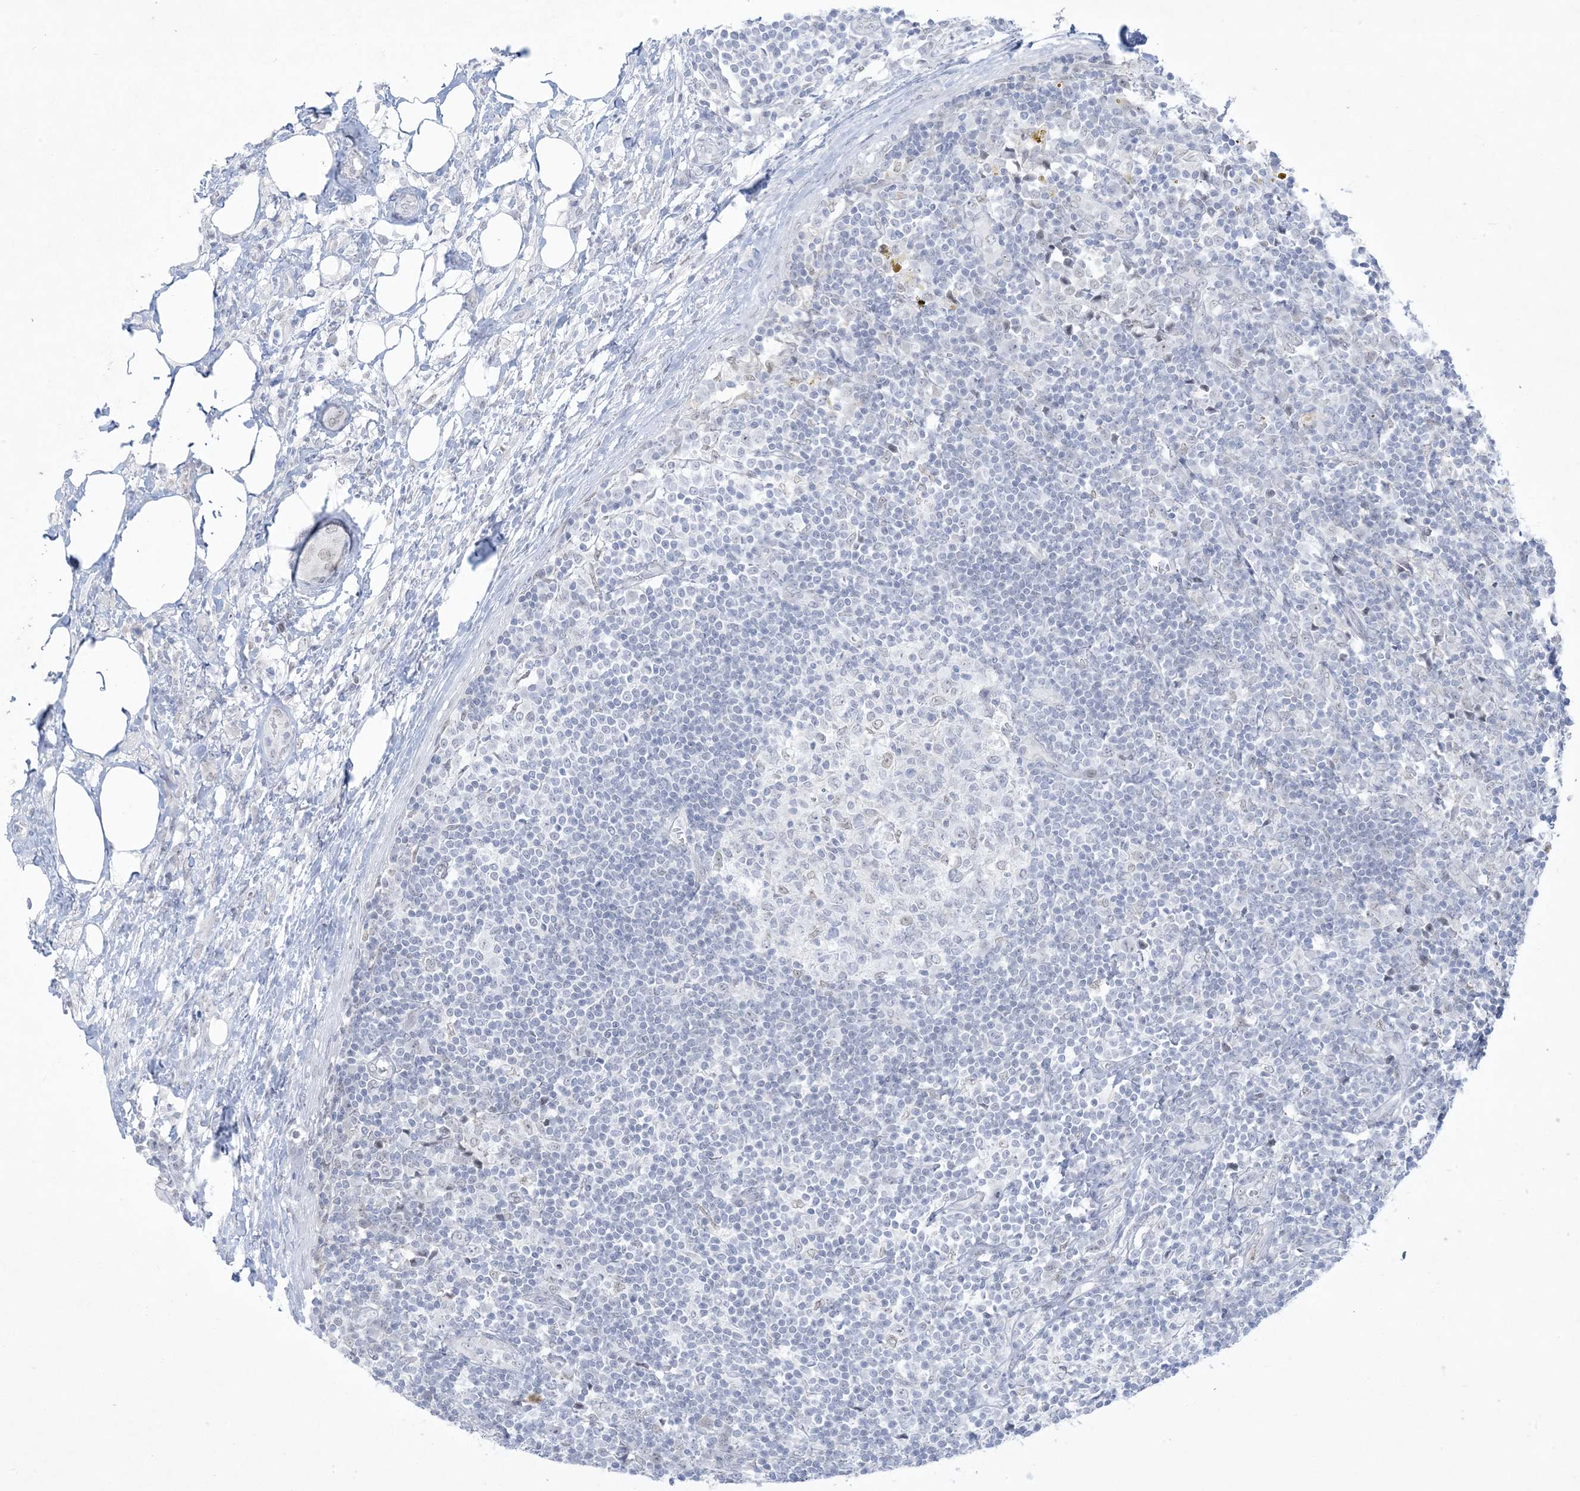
{"staining": {"intensity": "negative", "quantity": "none", "location": "none"}, "tissue": "lymph node", "cell_type": "Germinal center cells", "image_type": "normal", "snomed": [{"axis": "morphology", "description": "Normal tissue, NOS"}, {"axis": "morphology", "description": "Squamous cell carcinoma, metastatic, NOS"}, {"axis": "topography", "description": "Lymph node"}], "caption": "IHC micrograph of unremarkable lymph node stained for a protein (brown), which displays no staining in germinal center cells.", "gene": "HOMEZ", "patient": {"sex": "male", "age": 73}}